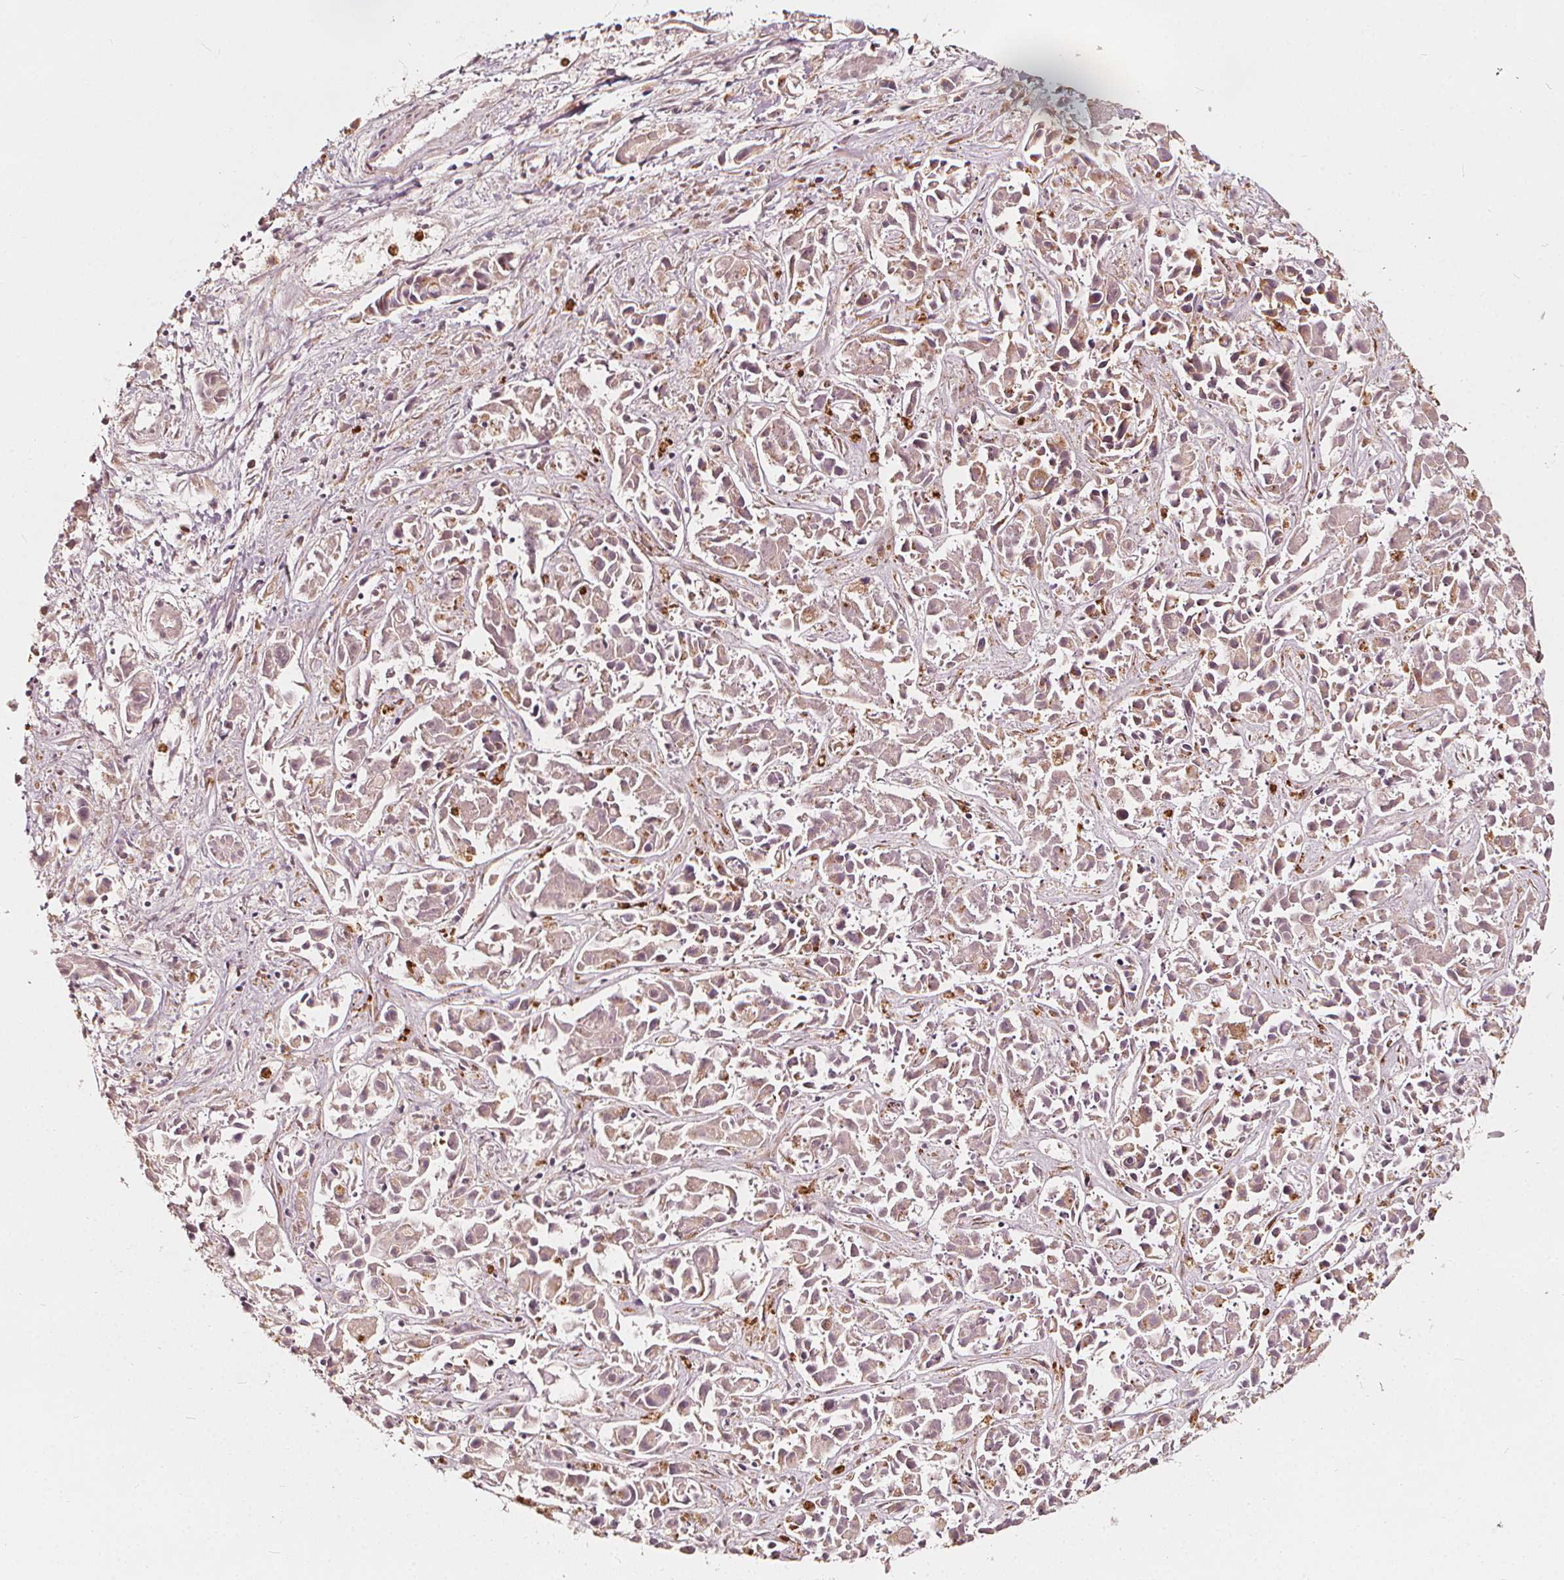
{"staining": {"intensity": "weak", "quantity": "25%-75%", "location": "cytoplasmic/membranous"}, "tissue": "liver cancer", "cell_type": "Tumor cells", "image_type": "cancer", "snomed": [{"axis": "morphology", "description": "Cholangiocarcinoma"}, {"axis": "topography", "description": "Liver"}], "caption": "A photomicrograph showing weak cytoplasmic/membranous positivity in about 25%-75% of tumor cells in liver cholangiocarcinoma, as visualized by brown immunohistochemical staining.", "gene": "NPC1L1", "patient": {"sex": "female", "age": 81}}